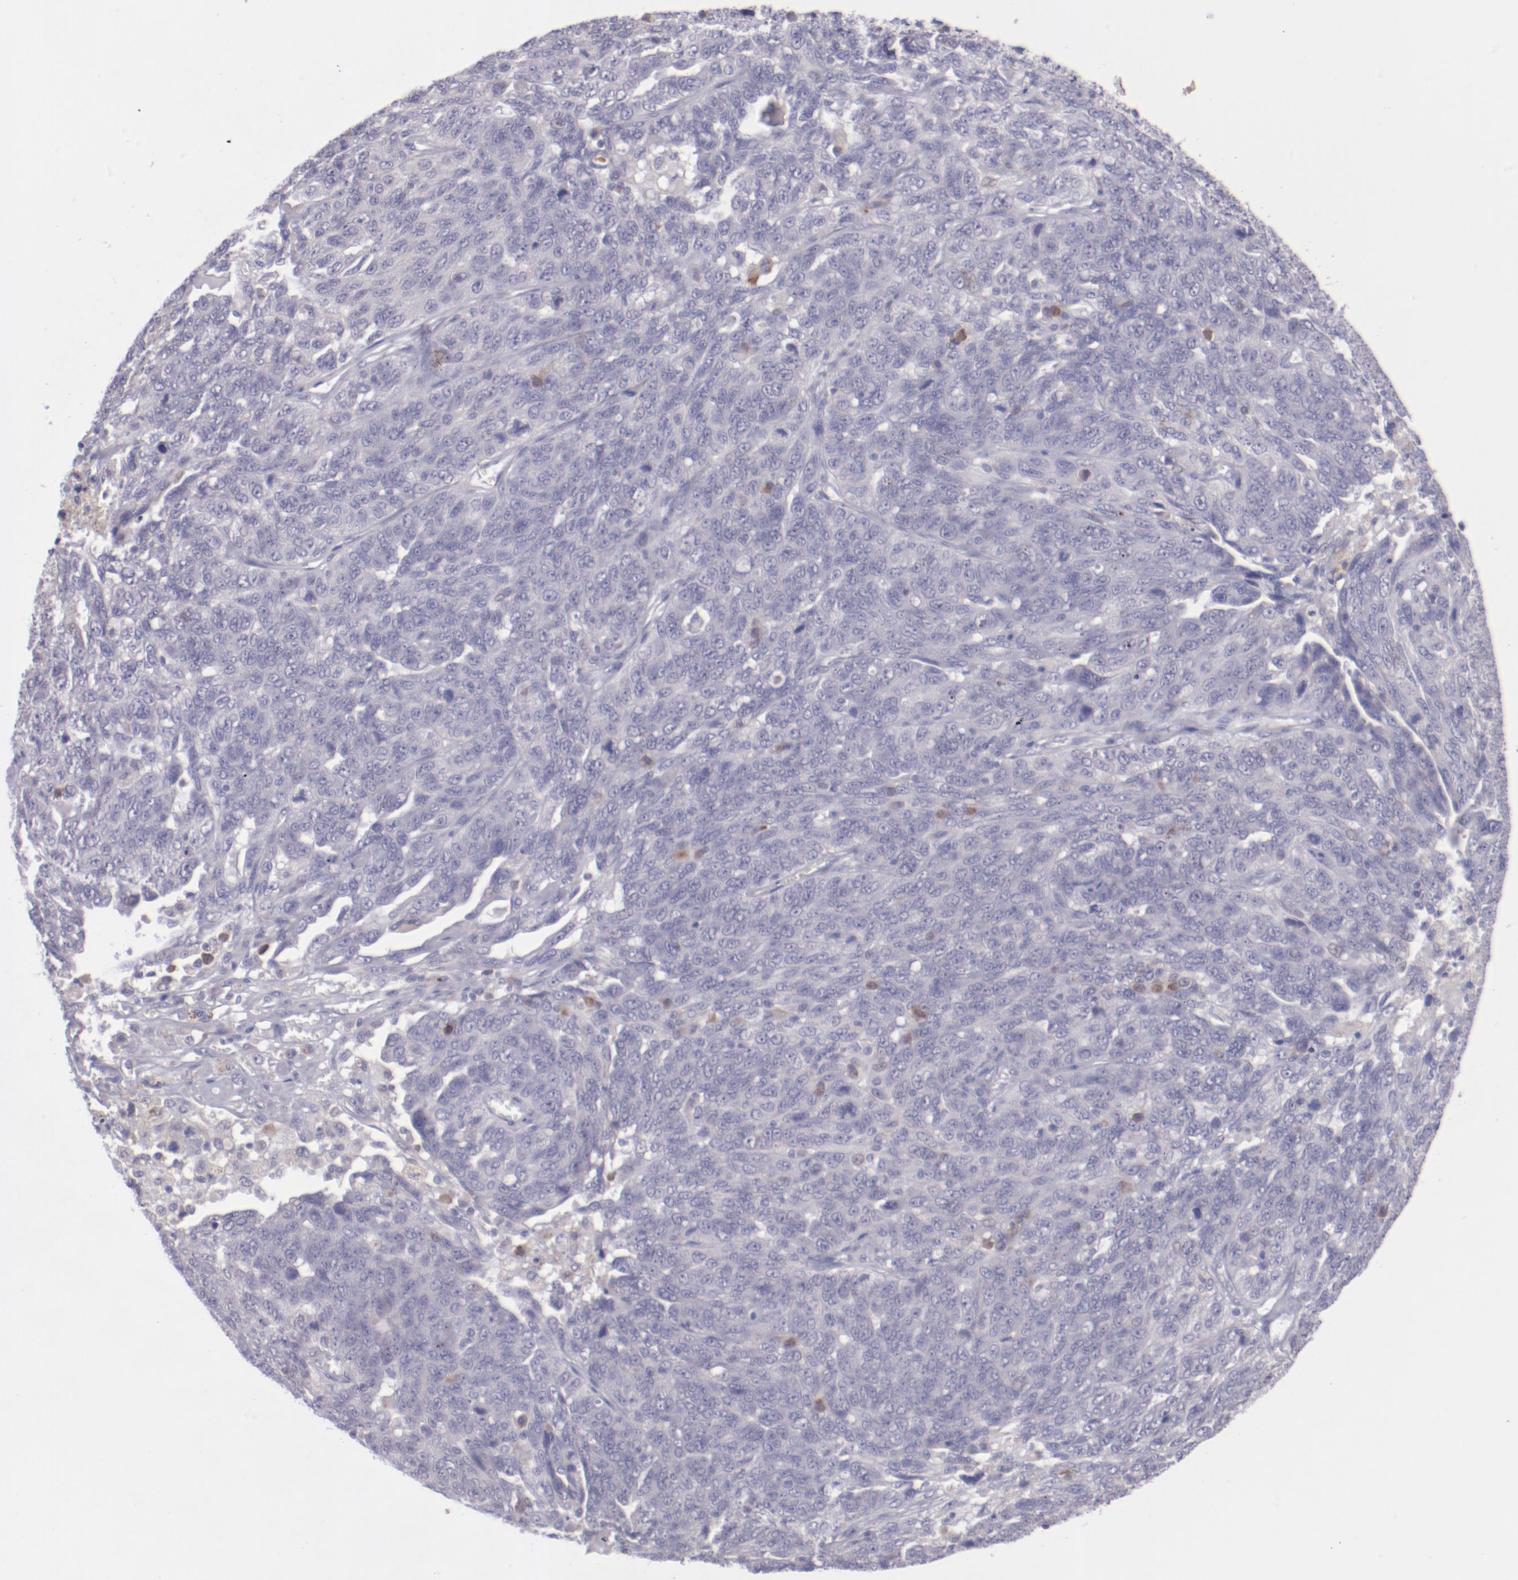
{"staining": {"intensity": "negative", "quantity": "none", "location": "none"}, "tissue": "ovarian cancer", "cell_type": "Tumor cells", "image_type": "cancer", "snomed": [{"axis": "morphology", "description": "Cystadenocarcinoma, serous, NOS"}, {"axis": "topography", "description": "Ovary"}], "caption": "Immunohistochemistry of human ovarian cancer shows no staining in tumor cells.", "gene": "TRAF3", "patient": {"sex": "female", "age": 71}}